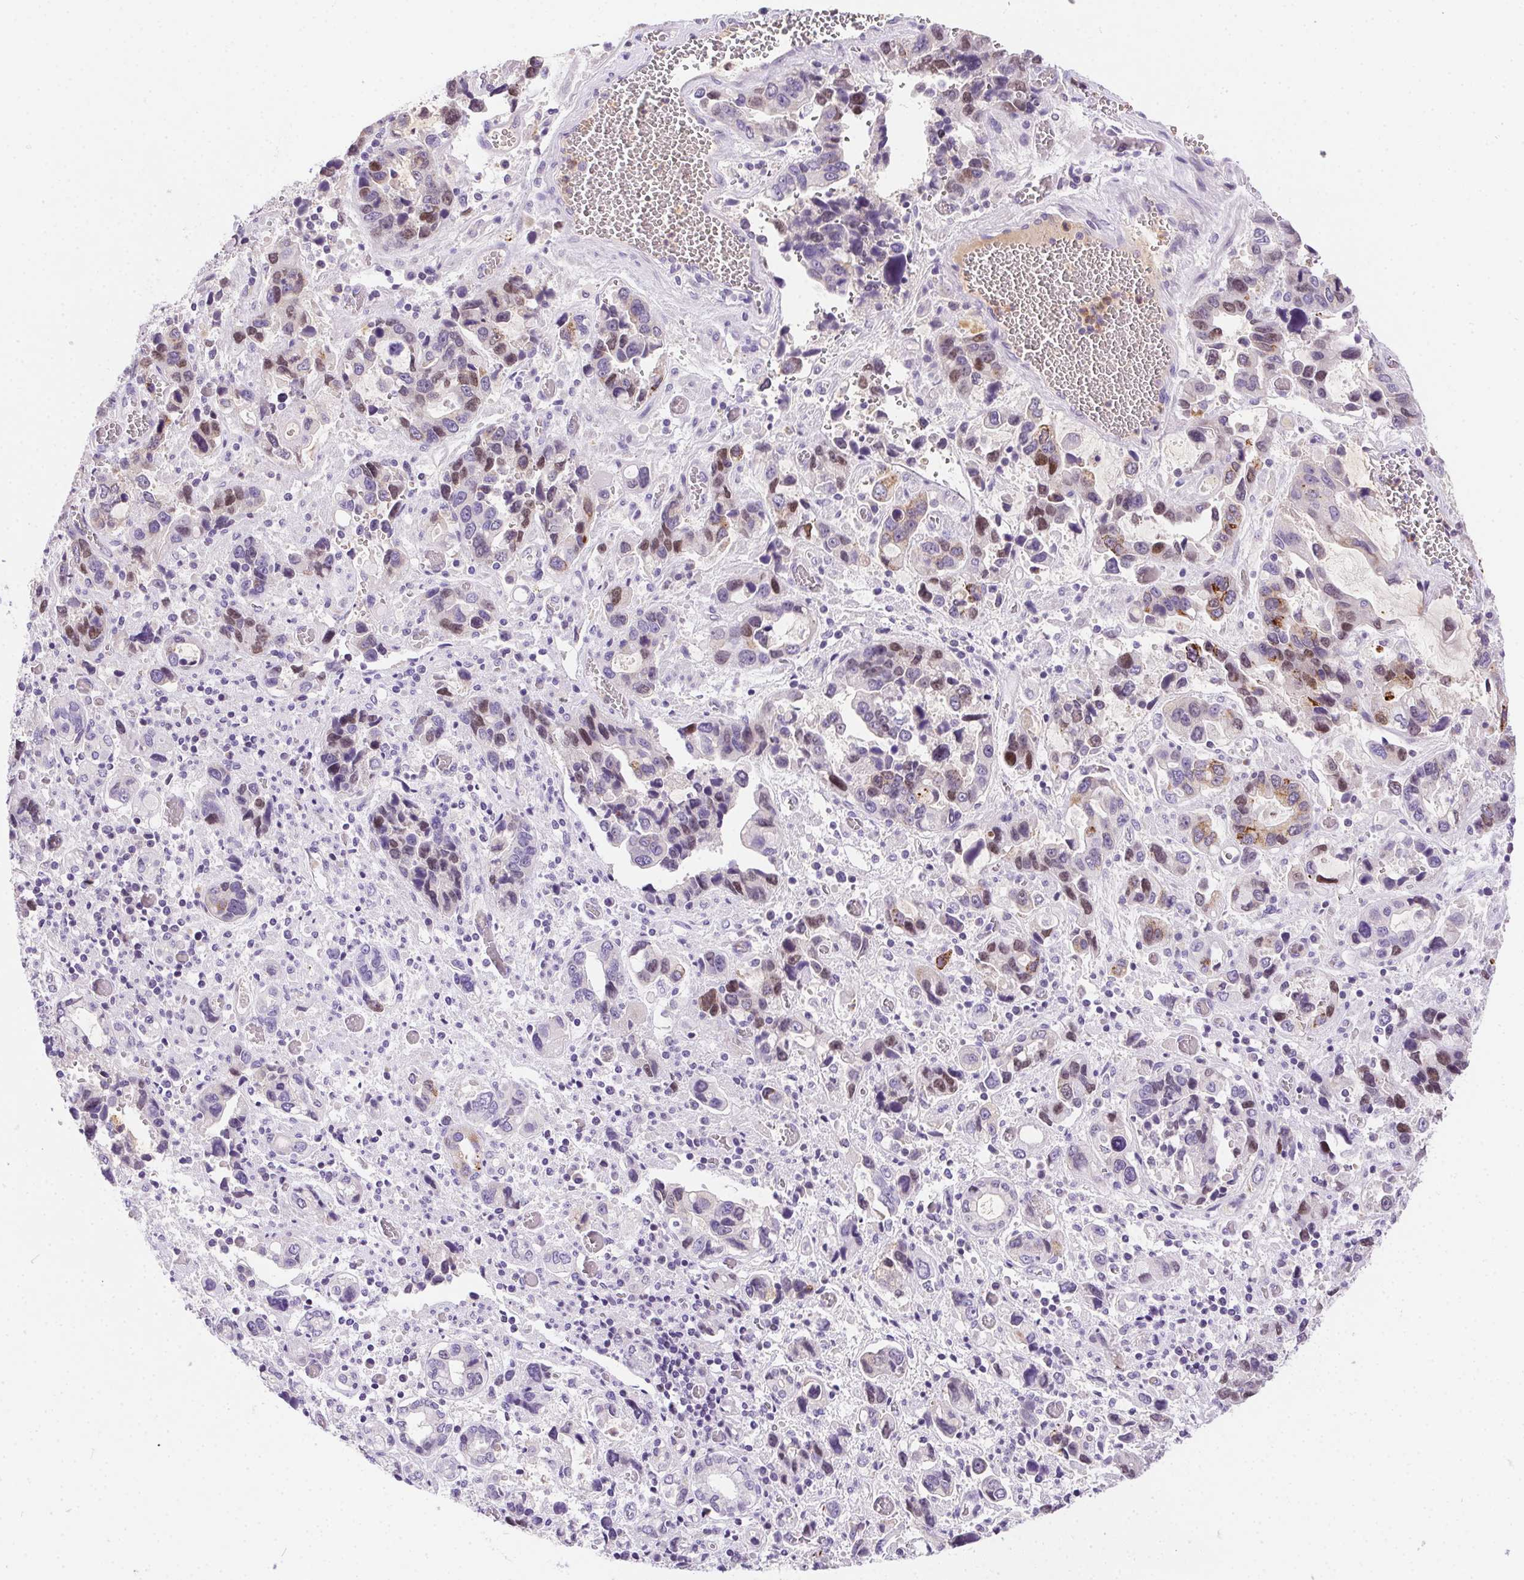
{"staining": {"intensity": "weak", "quantity": "25%-75%", "location": "nuclear"}, "tissue": "stomach cancer", "cell_type": "Tumor cells", "image_type": "cancer", "snomed": [{"axis": "morphology", "description": "Adenocarcinoma, NOS"}, {"axis": "topography", "description": "Stomach, upper"}], "caption": "IHC micrograph of neoplastic tissue: adenocarcinoma (stomach) stained using immunohistochemistry reveals low levels of weak protein expression localized specifically in the nuclear of tumor cells, appearing as a nuclear brown color.", "gene": "SSTR4", "patient": {"sex": "female", "age": 81}}